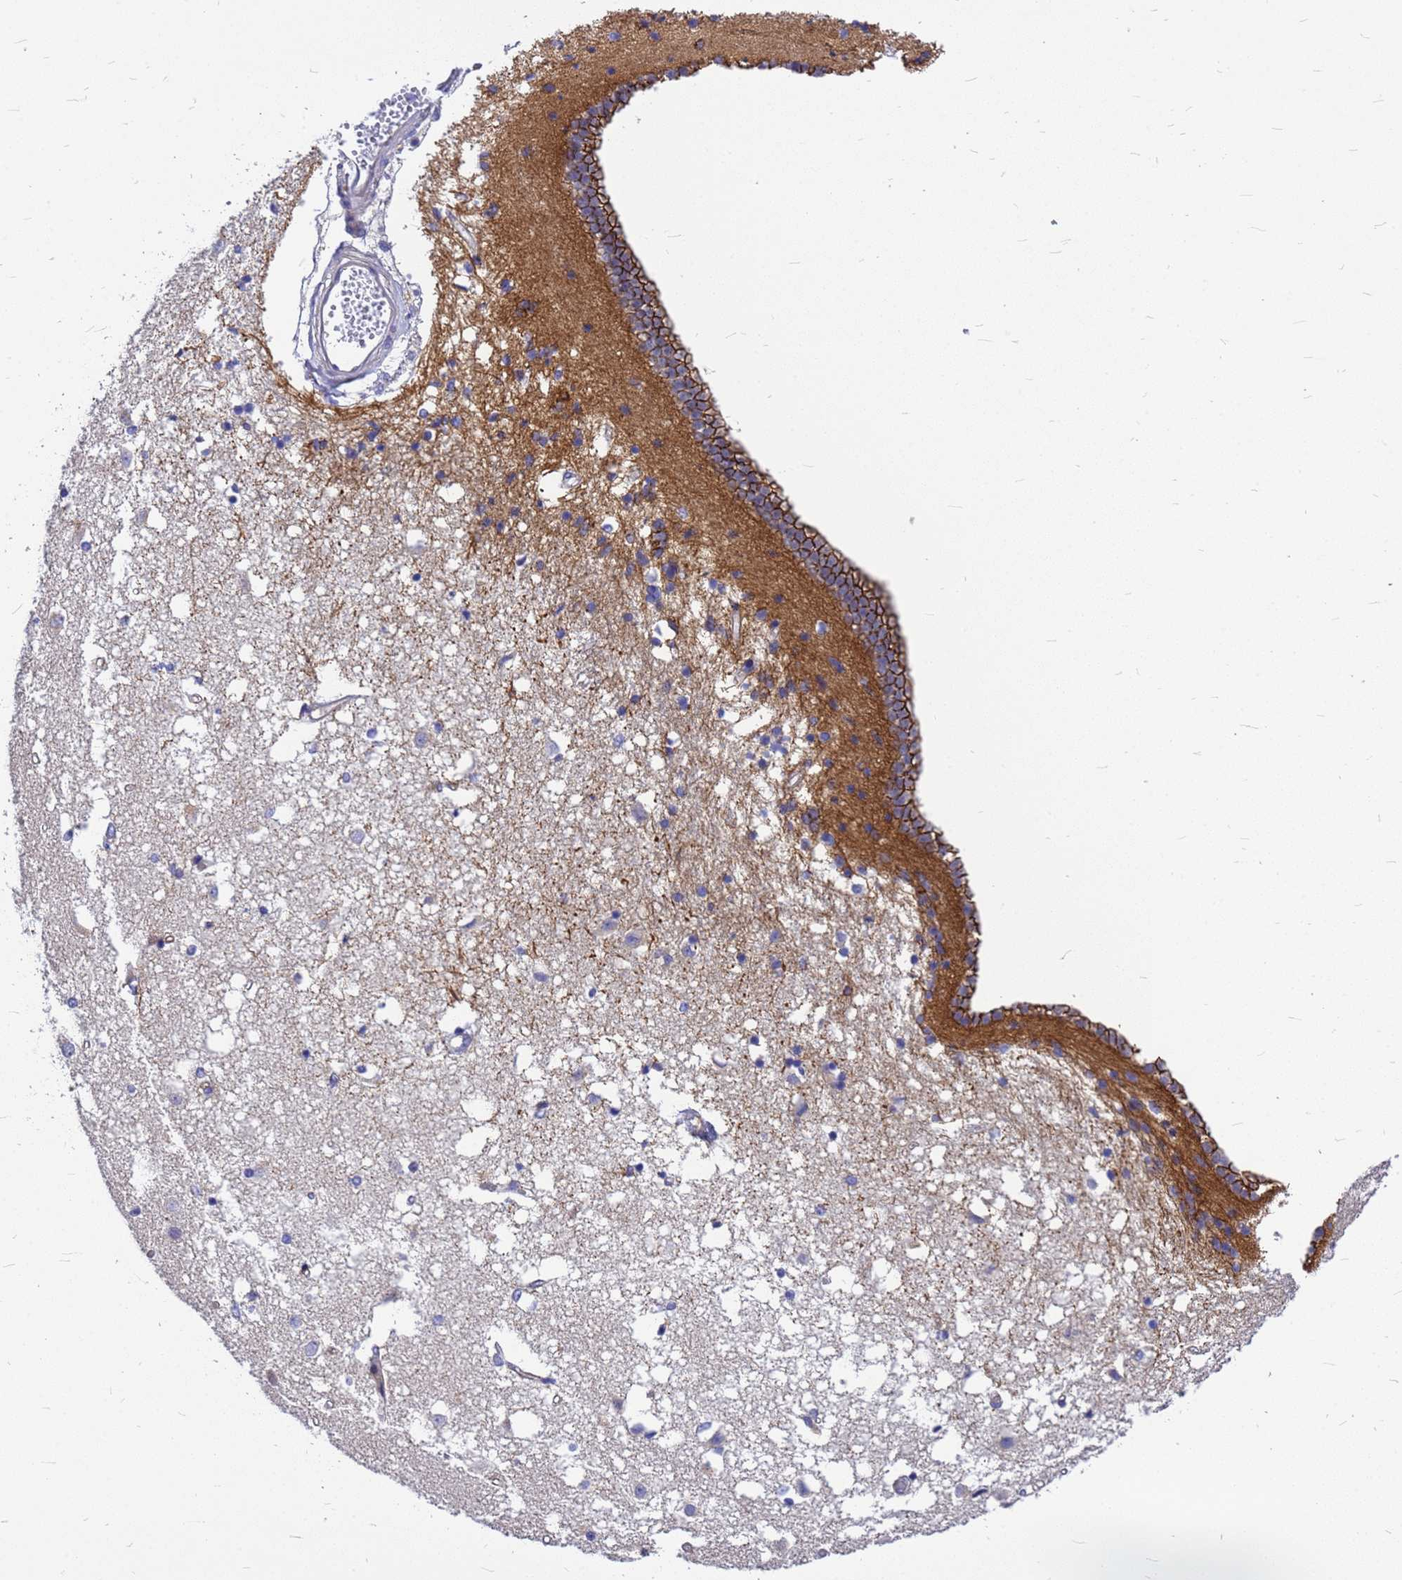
{"staining": {"intensity": "negative", "quantity": "none", "location": "none"}, "tissue": "caudate", "cell_type": "Glial cells", "image_type": "normal", "snomed": [{"axis": "morphology", "description": "Normal tissue, NOS"}, {"axis": "topography", "description": "Lateral ventricle wall"}], "caption": "An image of caudate stained for a protein reveals no brown staining in glial cells.", "gene": "FBXW5", "patient": {"sex": "male", "age": 45}}